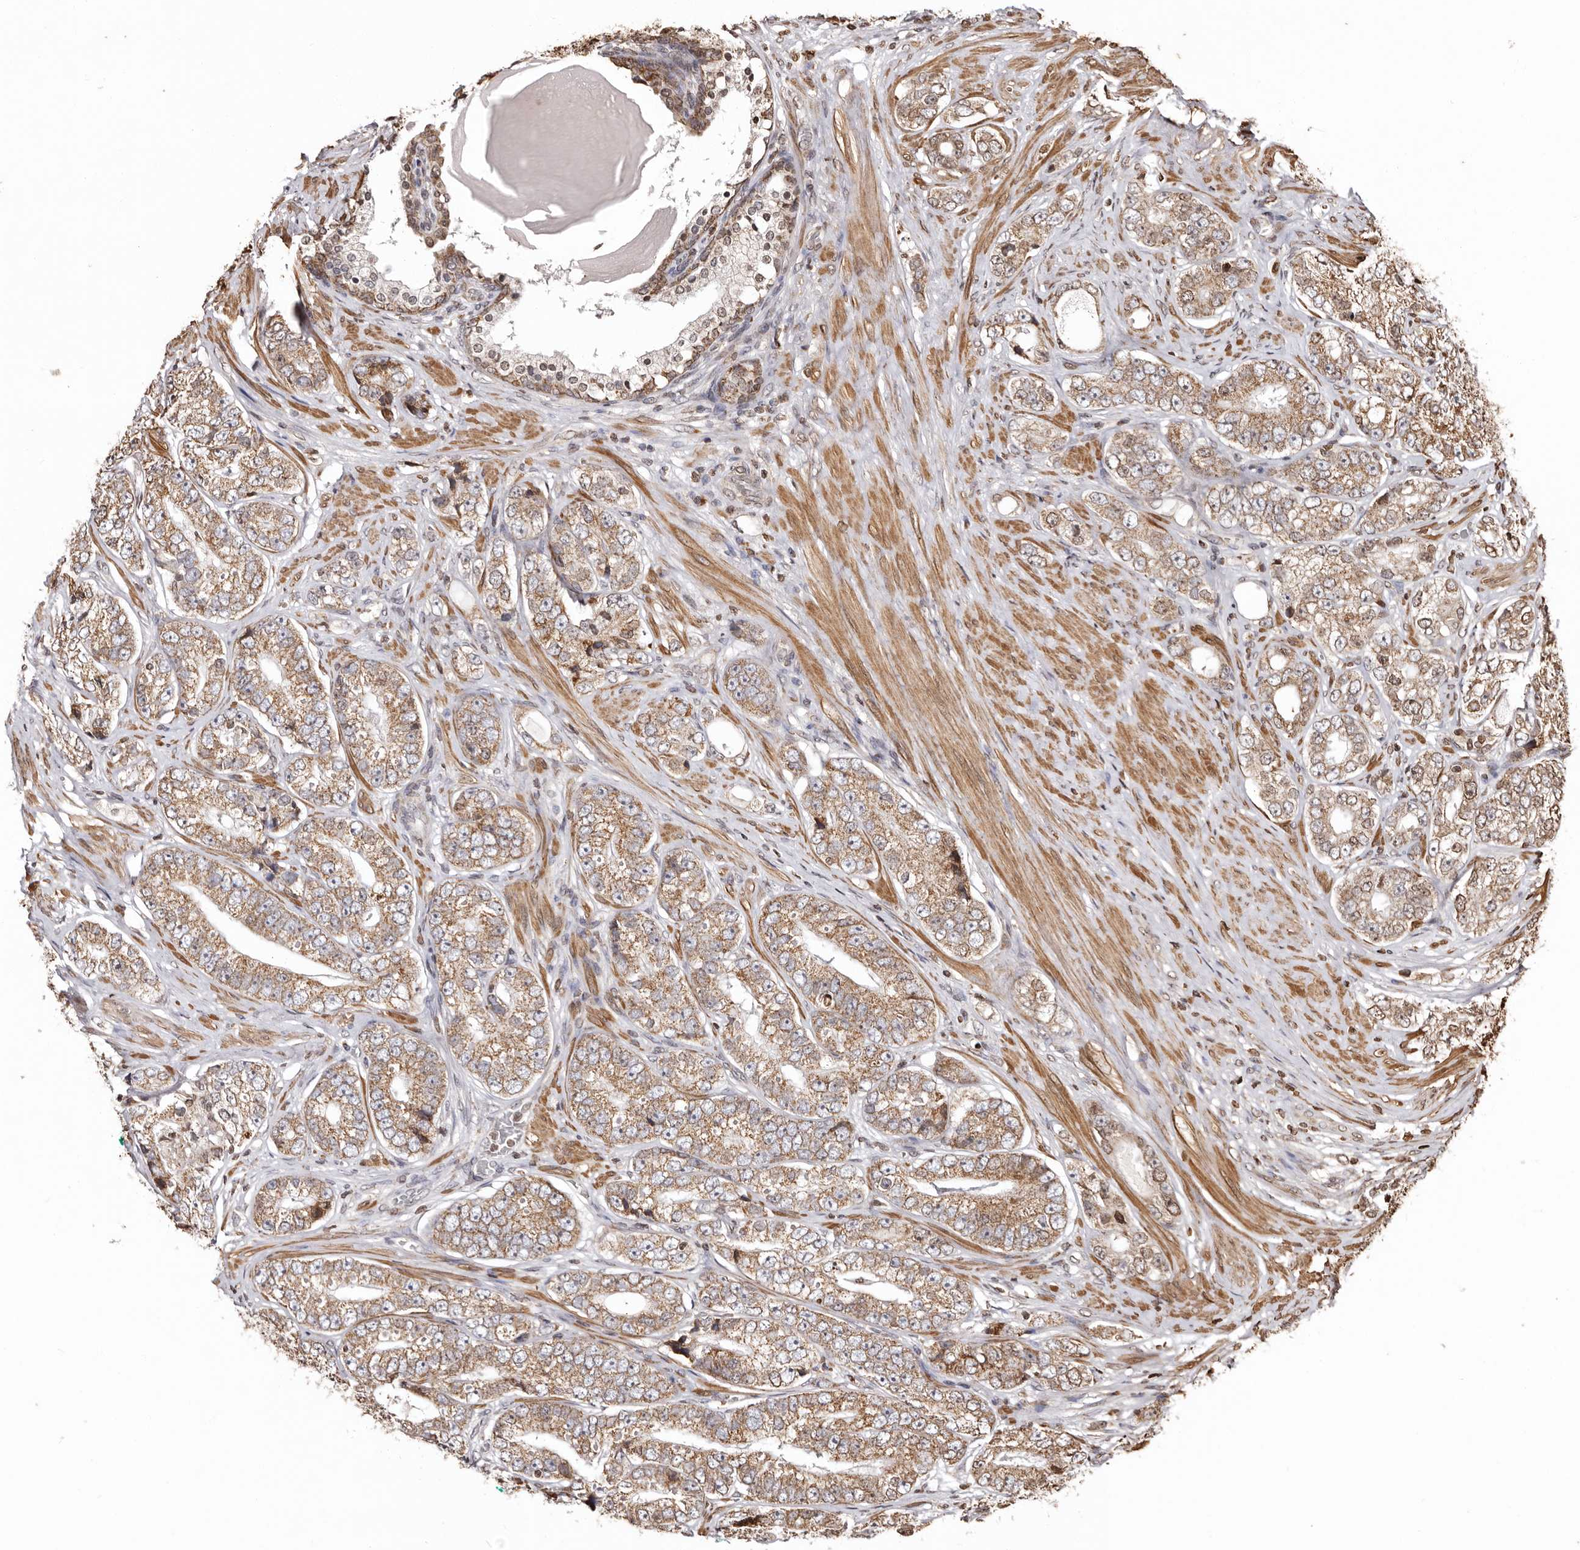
{"staining": {"intensity": "moderate", "quantity": ">75%", "location": "cytoplasmic/membranous"}, "tissue": "prostate cancer", "cell_type": "Tumor cells", "image_type": "cancer", "snomed": [{"axis": "morphology", "description": "Adenocarcinoma, High grade"}, {"axis": "topography", "description": "Prostate"}], "caption": "A brown stain highlights moderate cytoplasmic/membranous expression of a protein in prostate cancer (adenocarcinoma (high-grade)) tumor cells. Using DAB (3,3'-diaminobenzidine) (brown) and hematoxylin (blue) stains, captured at high magnification using brightfield microscopy.", "gene": "CCDC190", "patient": {"sex": "male", "age": 56}}